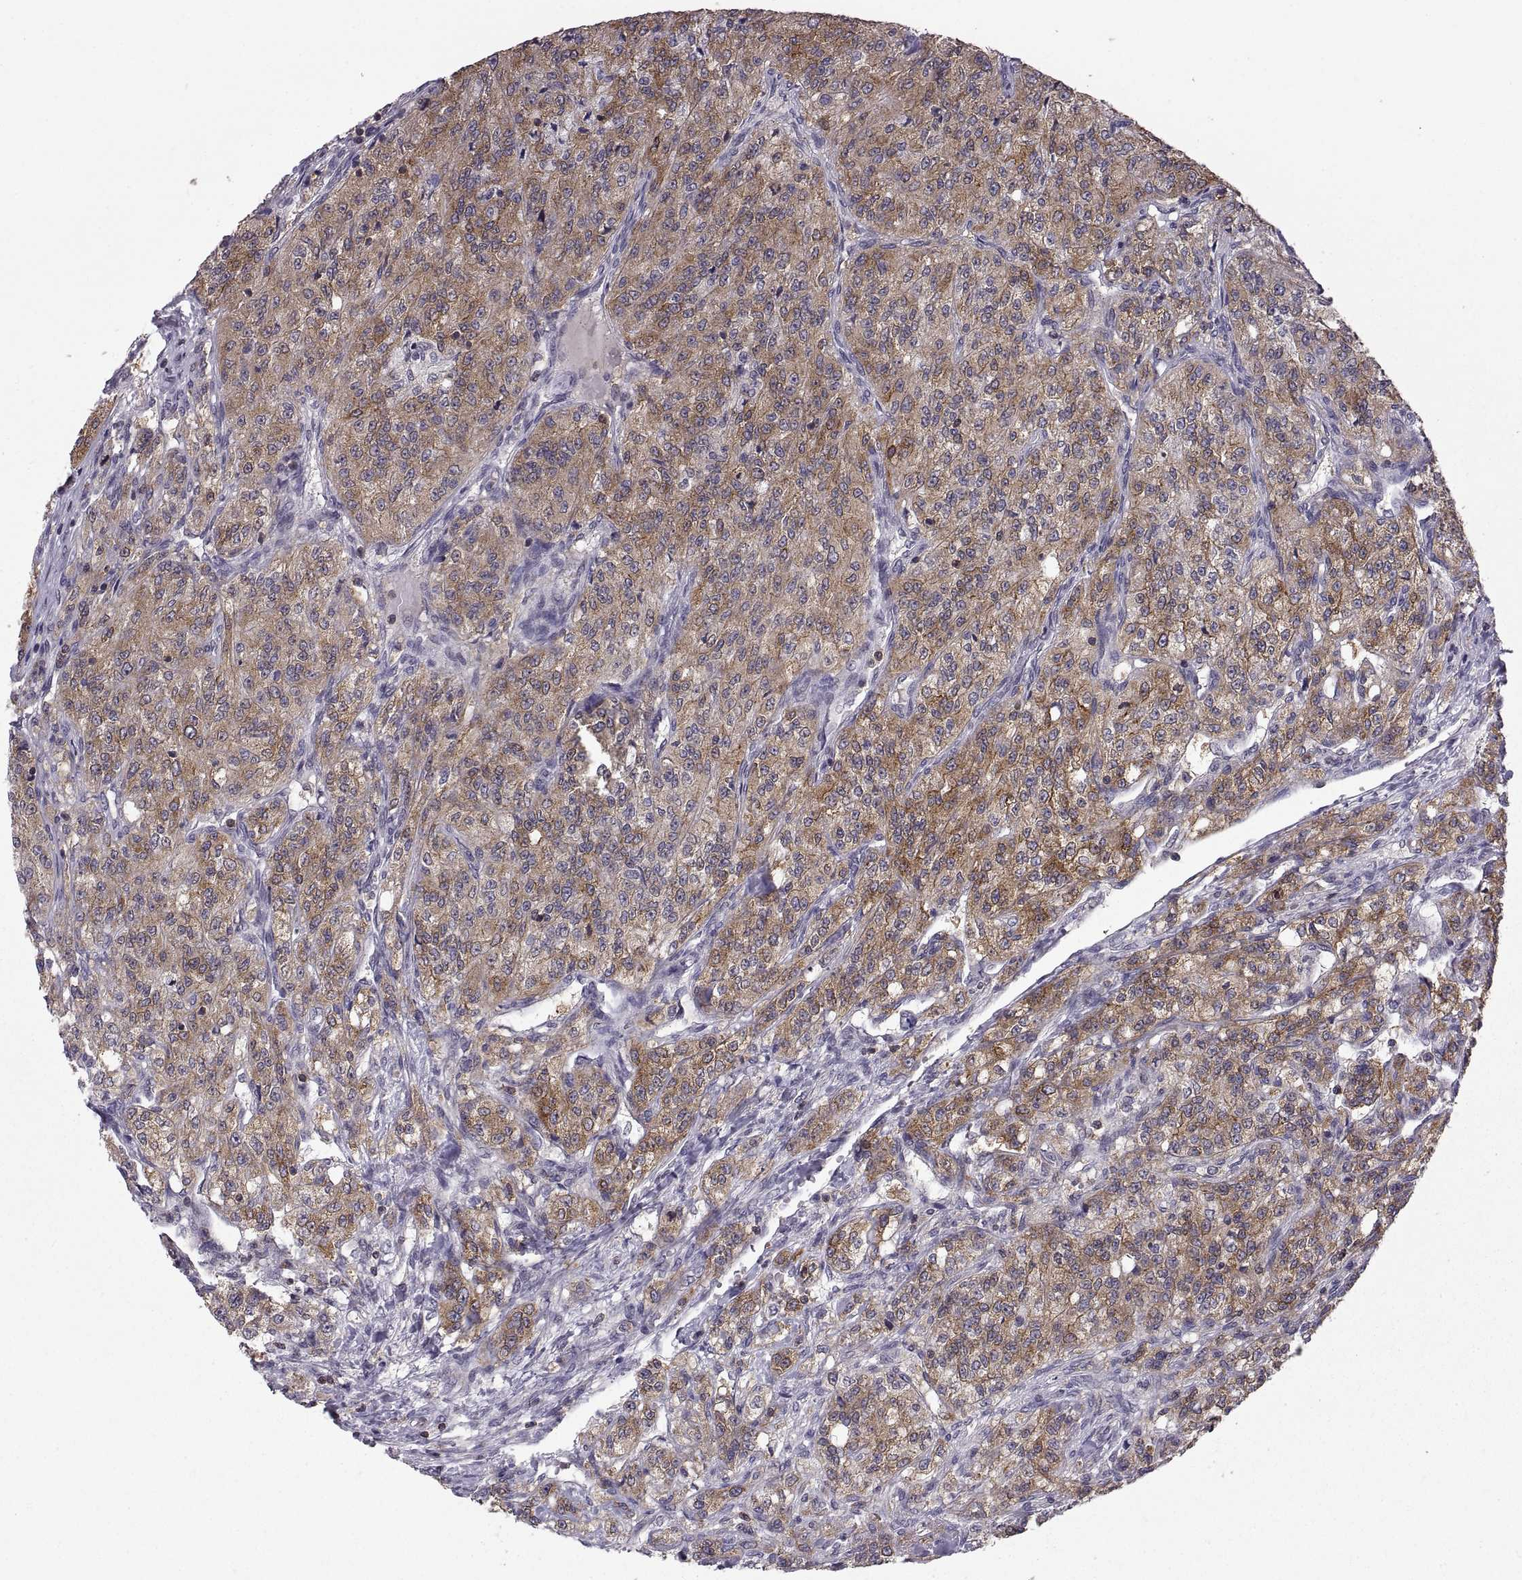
{"staining": {"intensity": "moderate", "quantity": "<25%", "location": "cytoplasmic/membranous"}, "tissue": "renal cancer", "cell_type": "Tumor cells", "image_type": "cancer", "snomed": [{"axis": "morphology", "description": "Adenocarcinoma, NOS"}, {"axis": "topography", "description": "Kidney"}], "caption": "This is a histology image of immunohistochemistry staining of renal adenocarcinoma, which shows moderate expression in the cytoplasmic/membranous of tumor cells.", "gene": "EZR", "patient": {"sex": "female", "age": 63}}